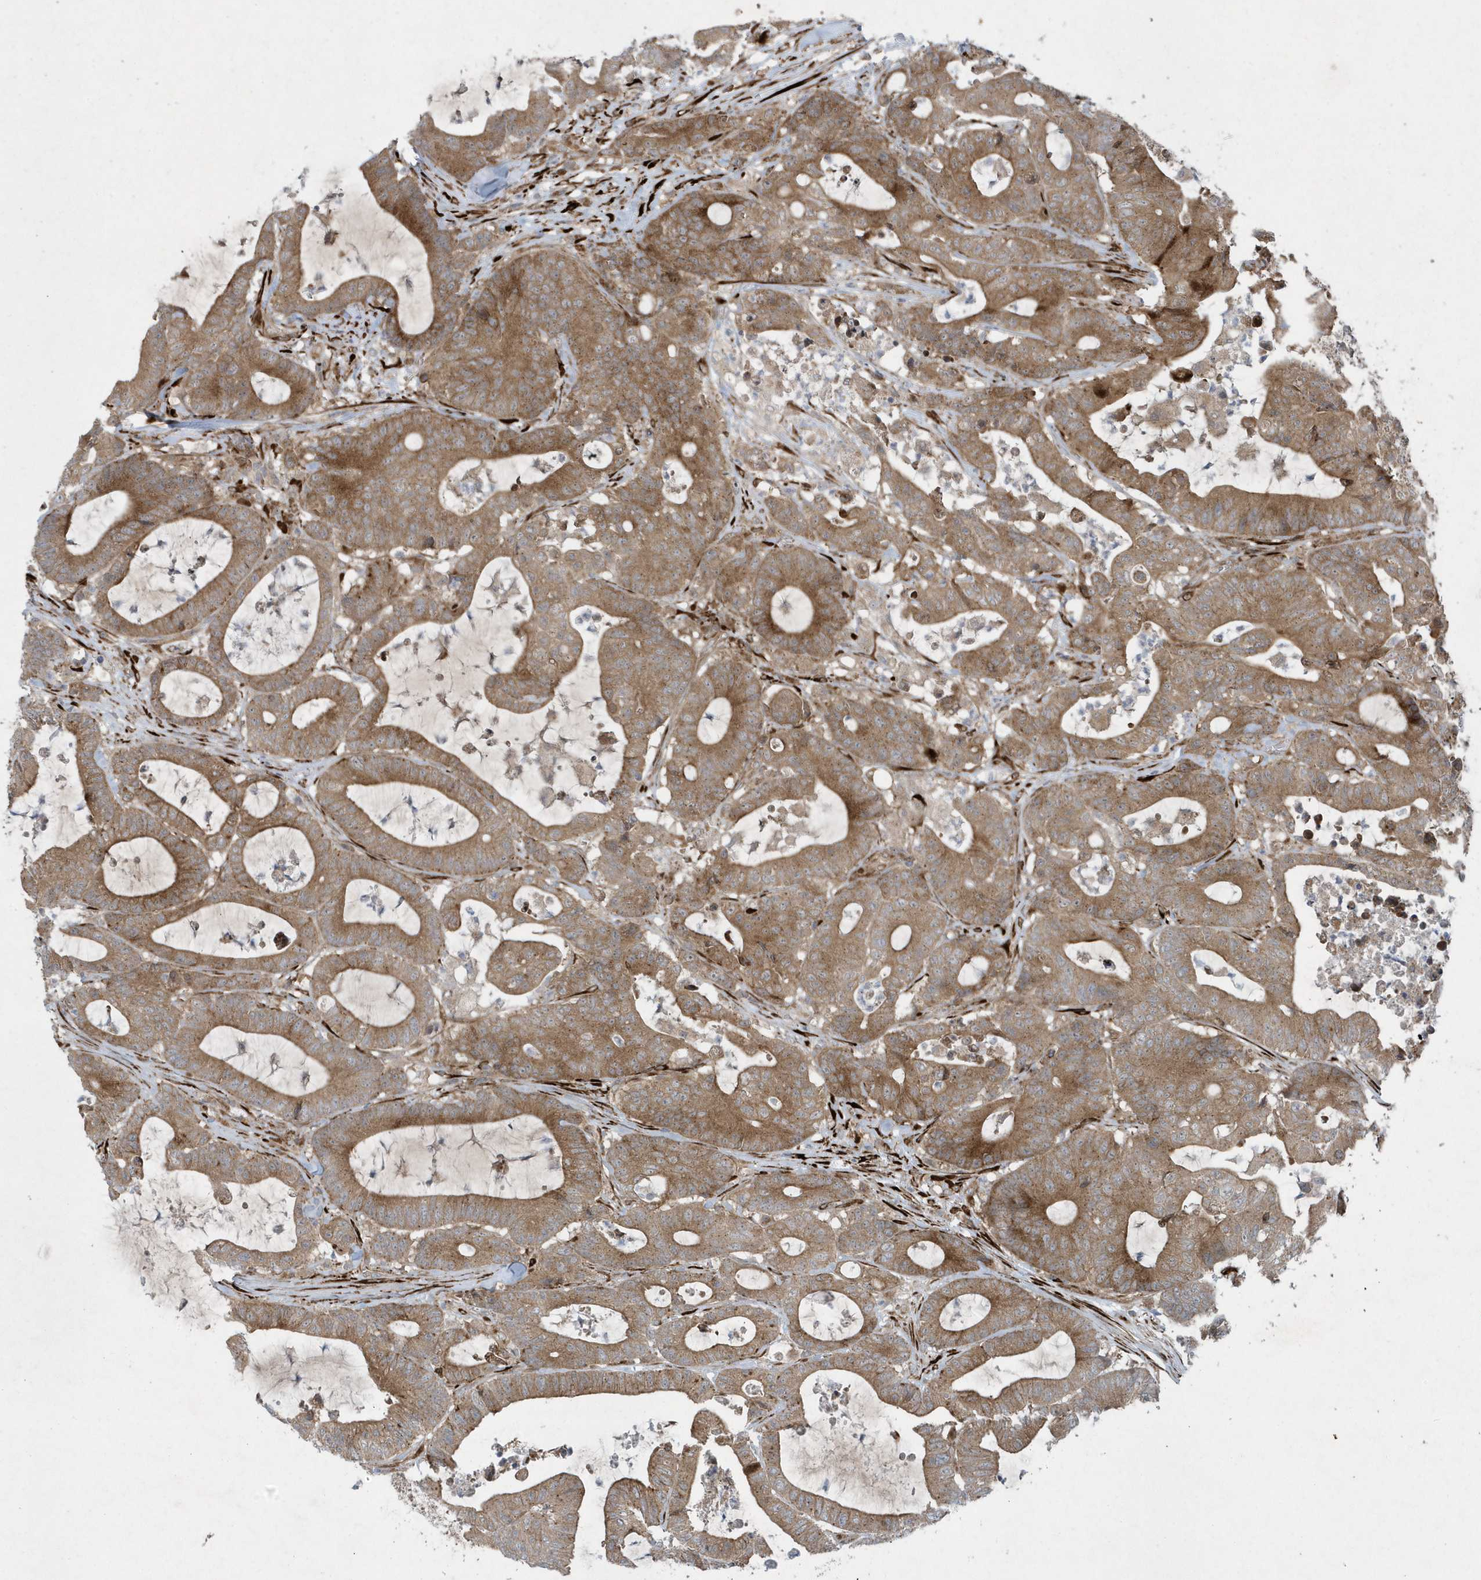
{"staining": {"intensity": "moderate", "quantity": ">75%", "location": "cytoplasmic/membranous"}, "tissue": "colorectal cancer", "cell_type": "Tumor cells", "image_type": "cancer", "snomed": [{"axis": "morphology", "description": "Adenocarcinoma, NOS"}, {"axis": "topography", "description": "Colon"}], "caption": "Human colorectal cancer stained with a protein marker exhibits moderate staining in tumor cells.", "gene": "FAM98A", "patient": {"sex": "female", "age": 84}}